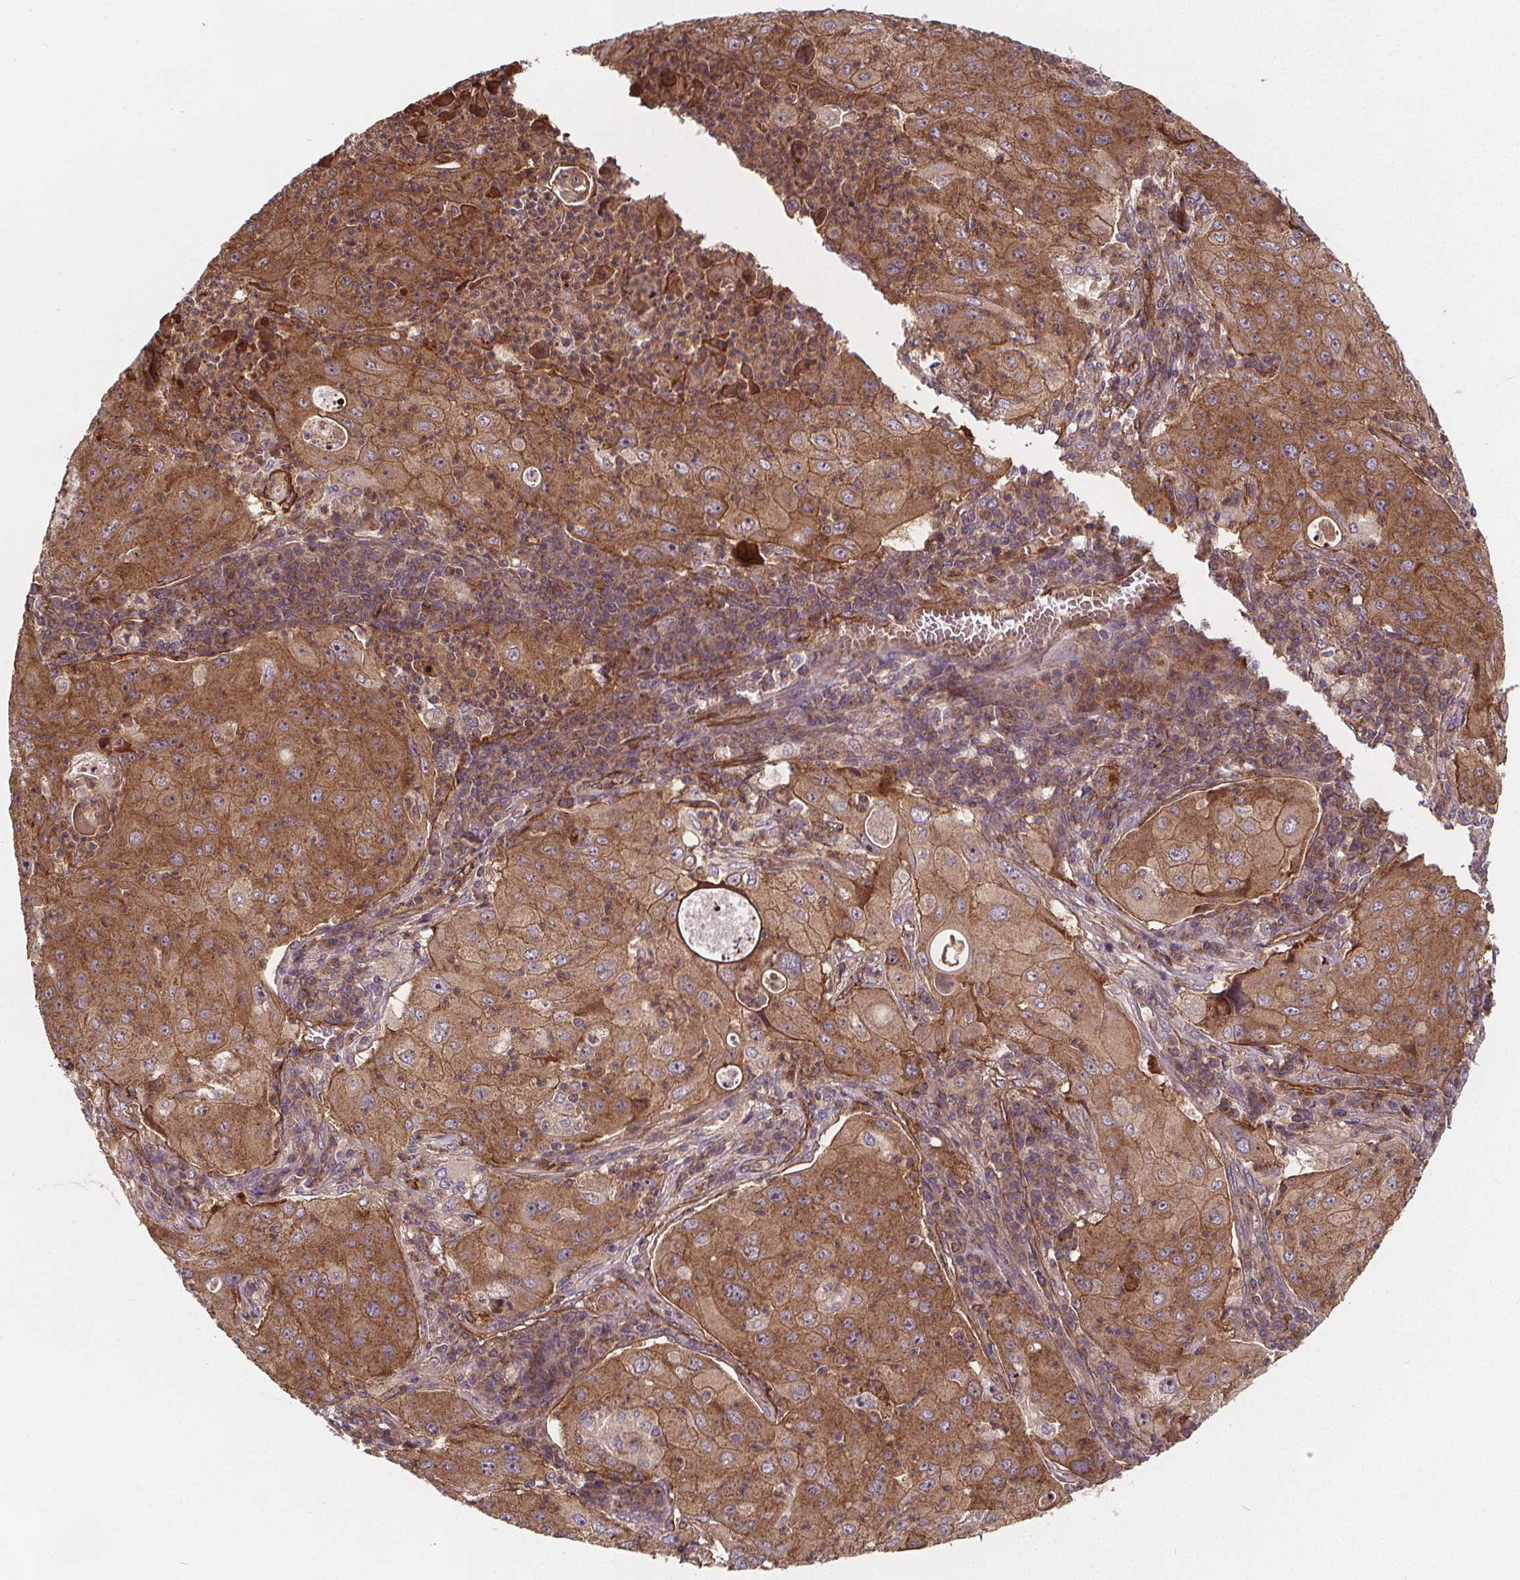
{"staining": {"intensity": "moderate", "quantity": ">75%", "location": "cytoplasmic/membranous"}, "tissue": "lung cancer", "cell_type": "Tumor cells", "image_type": "cancer", "snomed": [{"axis": "morphology", "description": "Squamous cell carcinoma, NOS"}, {"axis": "topography", "description": "Lung"}], "caption": "Immunohistochemistry (IHC) histopathology image of neoplastic tissue: human lung cancer (squamous cell carcinoma) stained using immunohistochemistry reveals medium levels of moderate protein expression localized specifically in the cytoplasmic/membranous of tumor cells, appearing as a cytoplasmic/membranous brown color.", "gene": "CLINT1", "patient": {"sex": "female", "age": 59}}